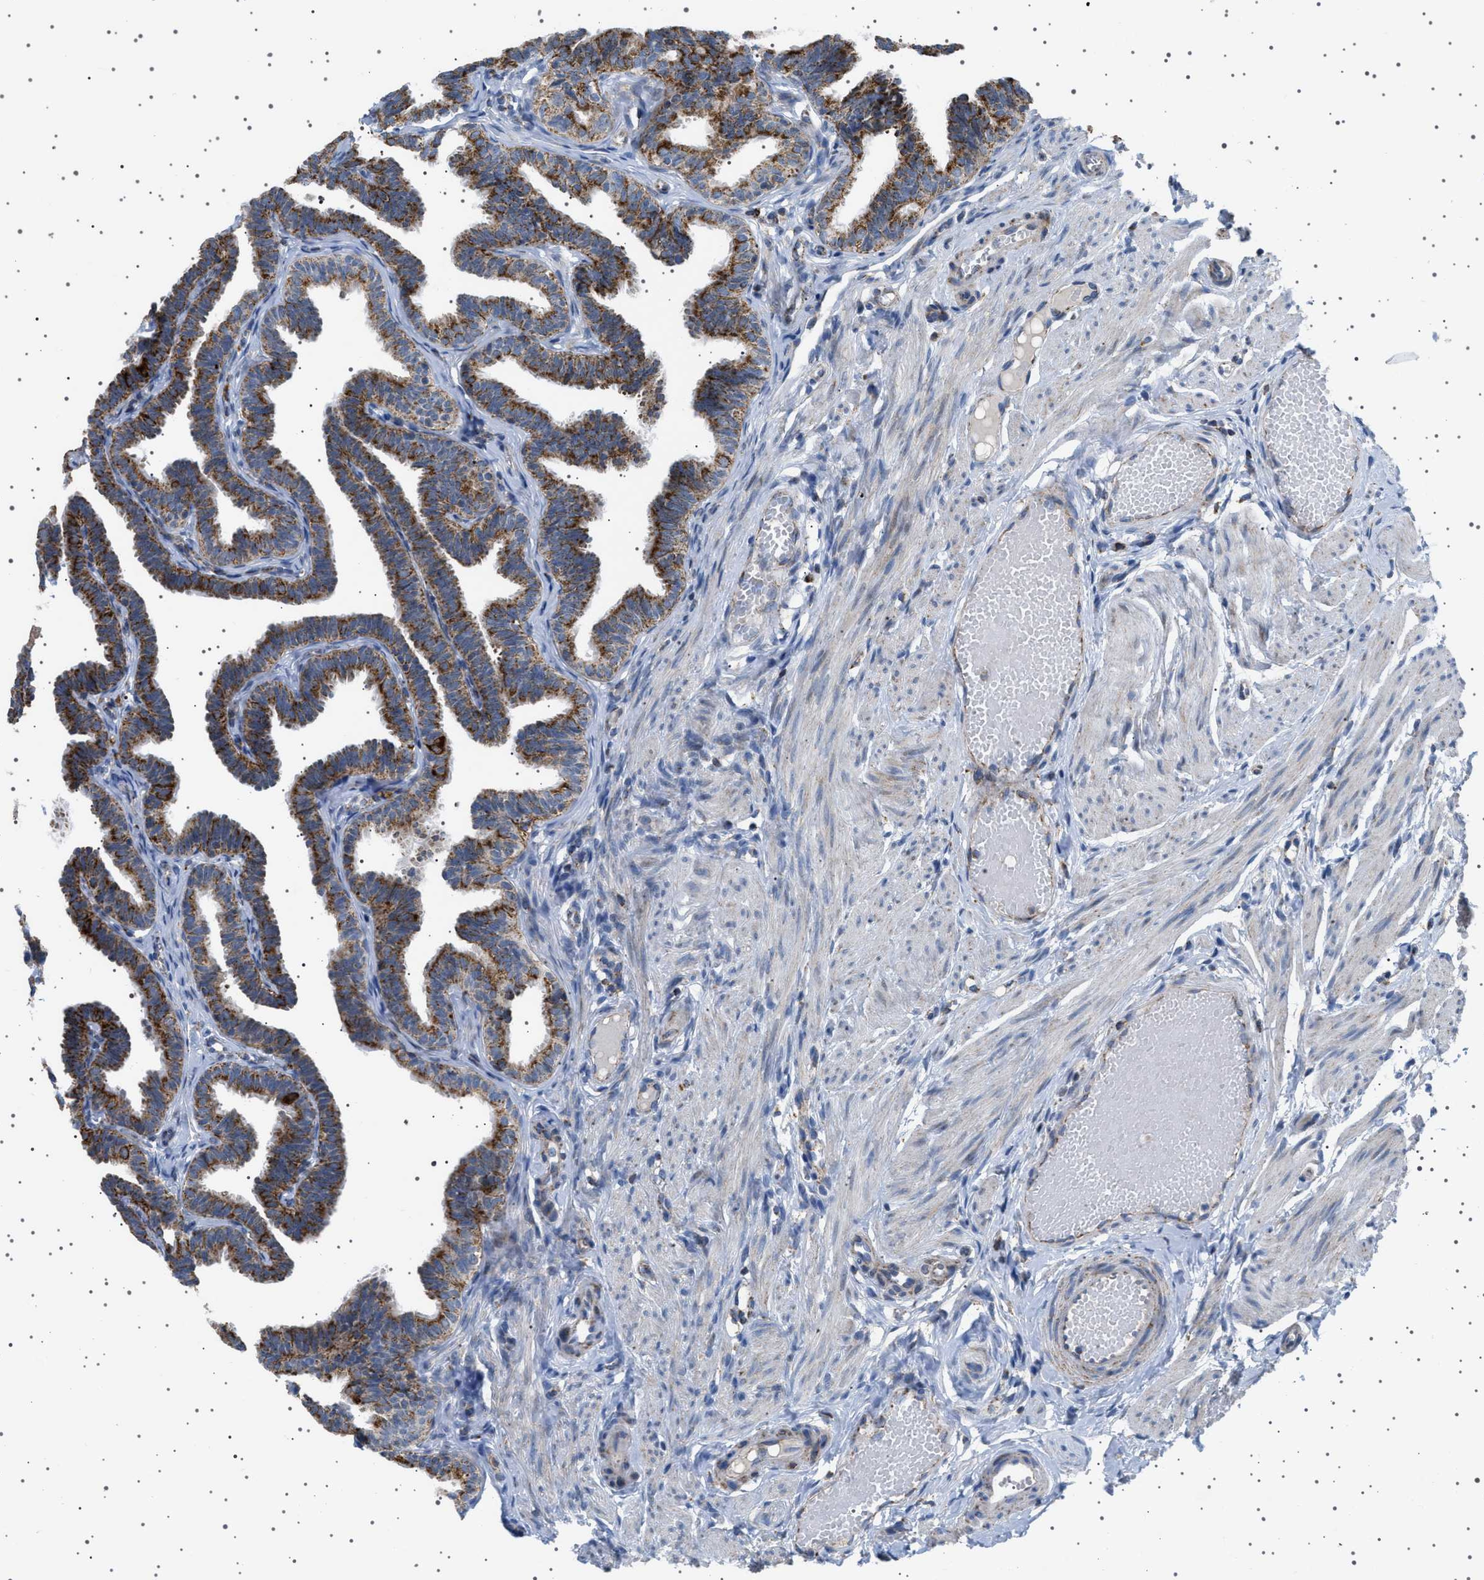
{"staining": {"intensity": "moderate", "quantity": ">75%", "location": "cytoplasmic/membranous"}, "tissue": "fallopian tube", "cell_type": "Glandular cells", "image_type": "normal", "snomed": [{"axis": "morphology", "description": "Normal tissue, NOS"}, {"axis": "topography", "description": "Fallopian tube"}, {"axis": "topography", "description": "Ovary"}], "caption": "Glandular cells demonstrate moderate cytoplasmic/membranous positivity in about >75% of cells in benign fallopian tube.", "gene": "UBXN8", "patient": {"sex": "female", "age": 23}}